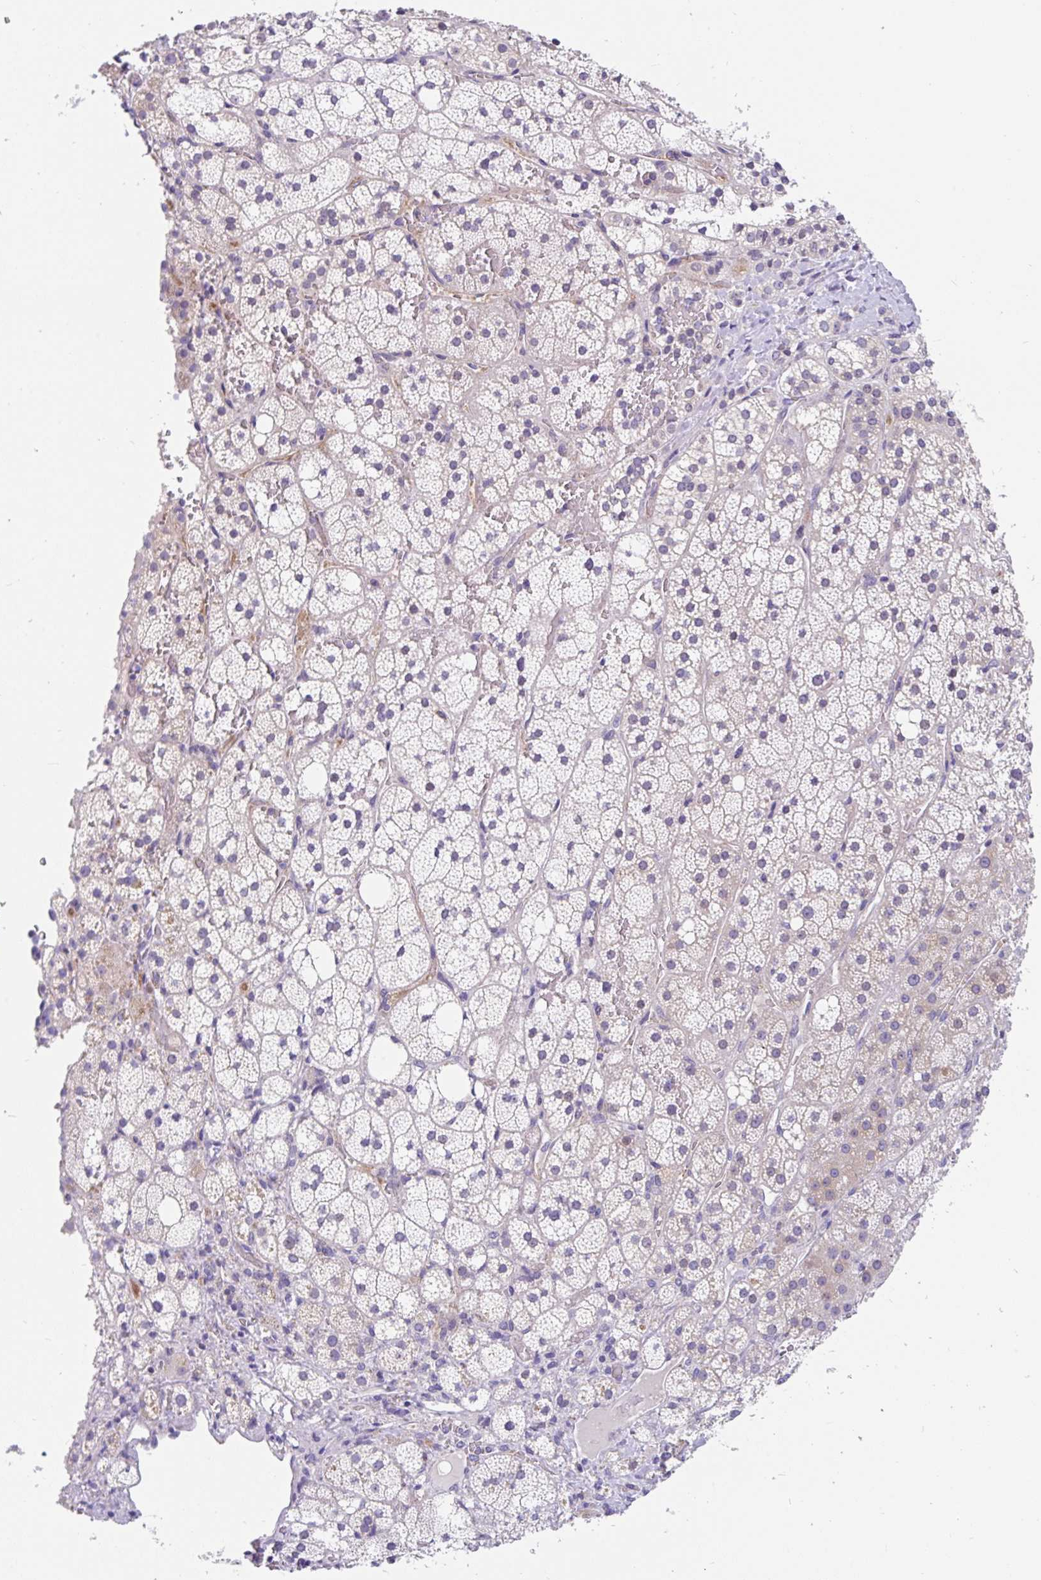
{"staining": {"intensity": "moderate", "quantity": "<25%", "location": "cytoplasmic/membranous"}, "tissue": "adrenal gland", "cell_type": "Glandular cells", "image_type": "normal", "snomed": [{"axis": "morphology", "description": "Normal tissue, NOS"}, {"axis": "topography", "description": "Adrenal gland"}], "caption": "High-magnification brightfield microscopy of unremarkable adrenal gland stained with DAB (3,3'-diaminobenzidine) (brown) and counterstained with hematoxylin (blue). glandular cells exhibit moderate cytoplasmic/membranous positivity is appreciated in about<25% of cells.", "gene": "LRRC26", "patient": {"sex": "male", "age": 53}}